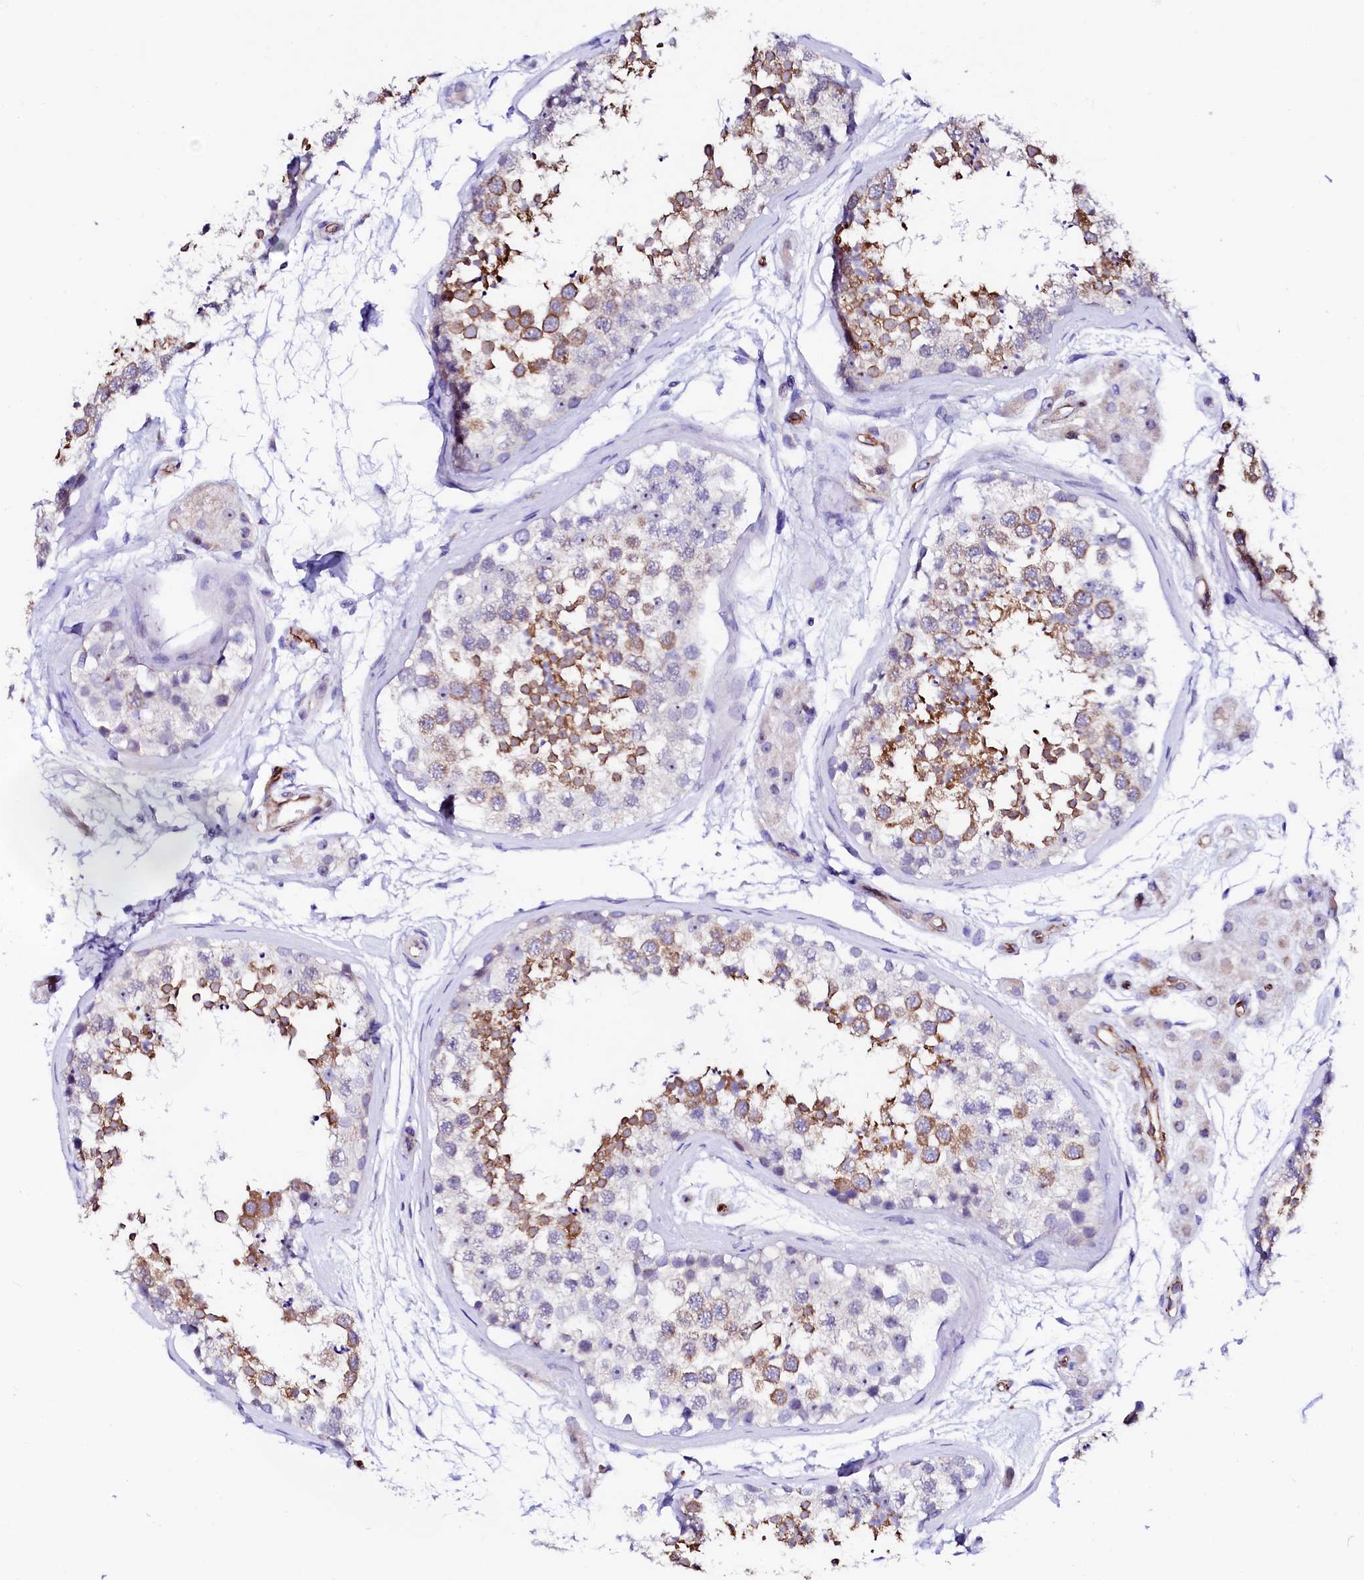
{"staining": {"intensity": "moderate", "quantity": "25%-75%", "location": "cytoplasmic/membranous"}, "tissue": "testis", "cell_type": "Cells in seminiferous ducts", "image_type": "normal", "snomed": [{"axis": "morphology", "description": "Normal tissue, NOS"}, {"axis": "topography", "description": "Testis"}], "caption": "Immunohistochemistry of normal testis demonstrates medium levels of moderate cytoplasmic/membranous expression in about 25%-75% of cells in seminiferous ducts. The protein is shown in brown color, while the nuclei are stained blue.", "gene": "SFR1", "patient": {"sex": "male", "age": 56}}